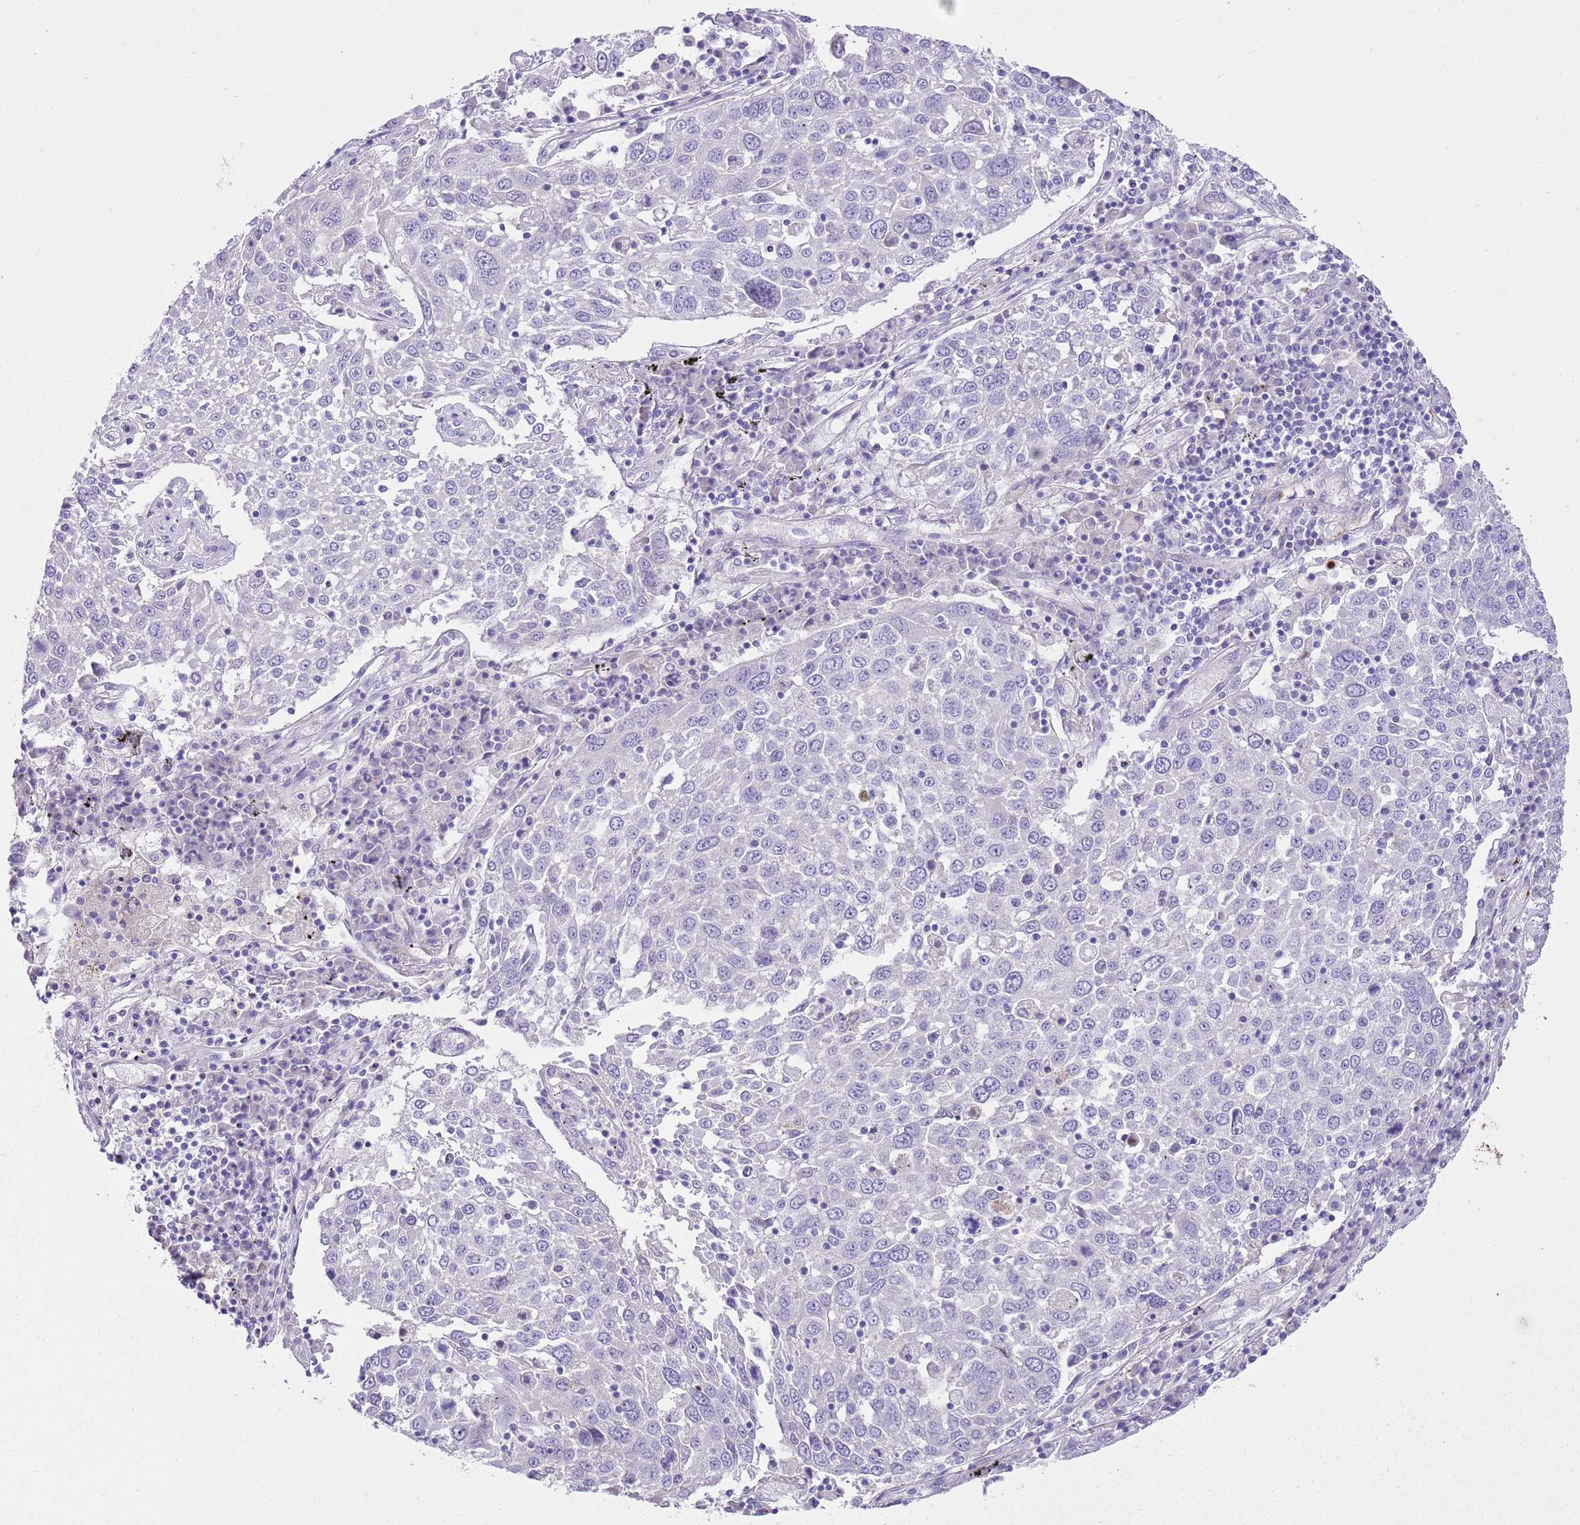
{"staining": {"intensity": "negative", "quantity": "none", "location": "none"}, "tissue": "lung cancer", "cell_type": "Tumor cells", "image_type": "cancer", "snomed": [{"axis": "morphology", "description": "Squamous cell carcinoma, NOS"}, {"axis": "topography", "description": "Lung"}], "caption": "Human squamous cell carcinoma (lung) stained for a protein using immunohistochemistry (IHC) demonstrates no positivity in tumor cells.", "gene": "CLEC2A", "patient": {"sex": "male", "age": 65}}